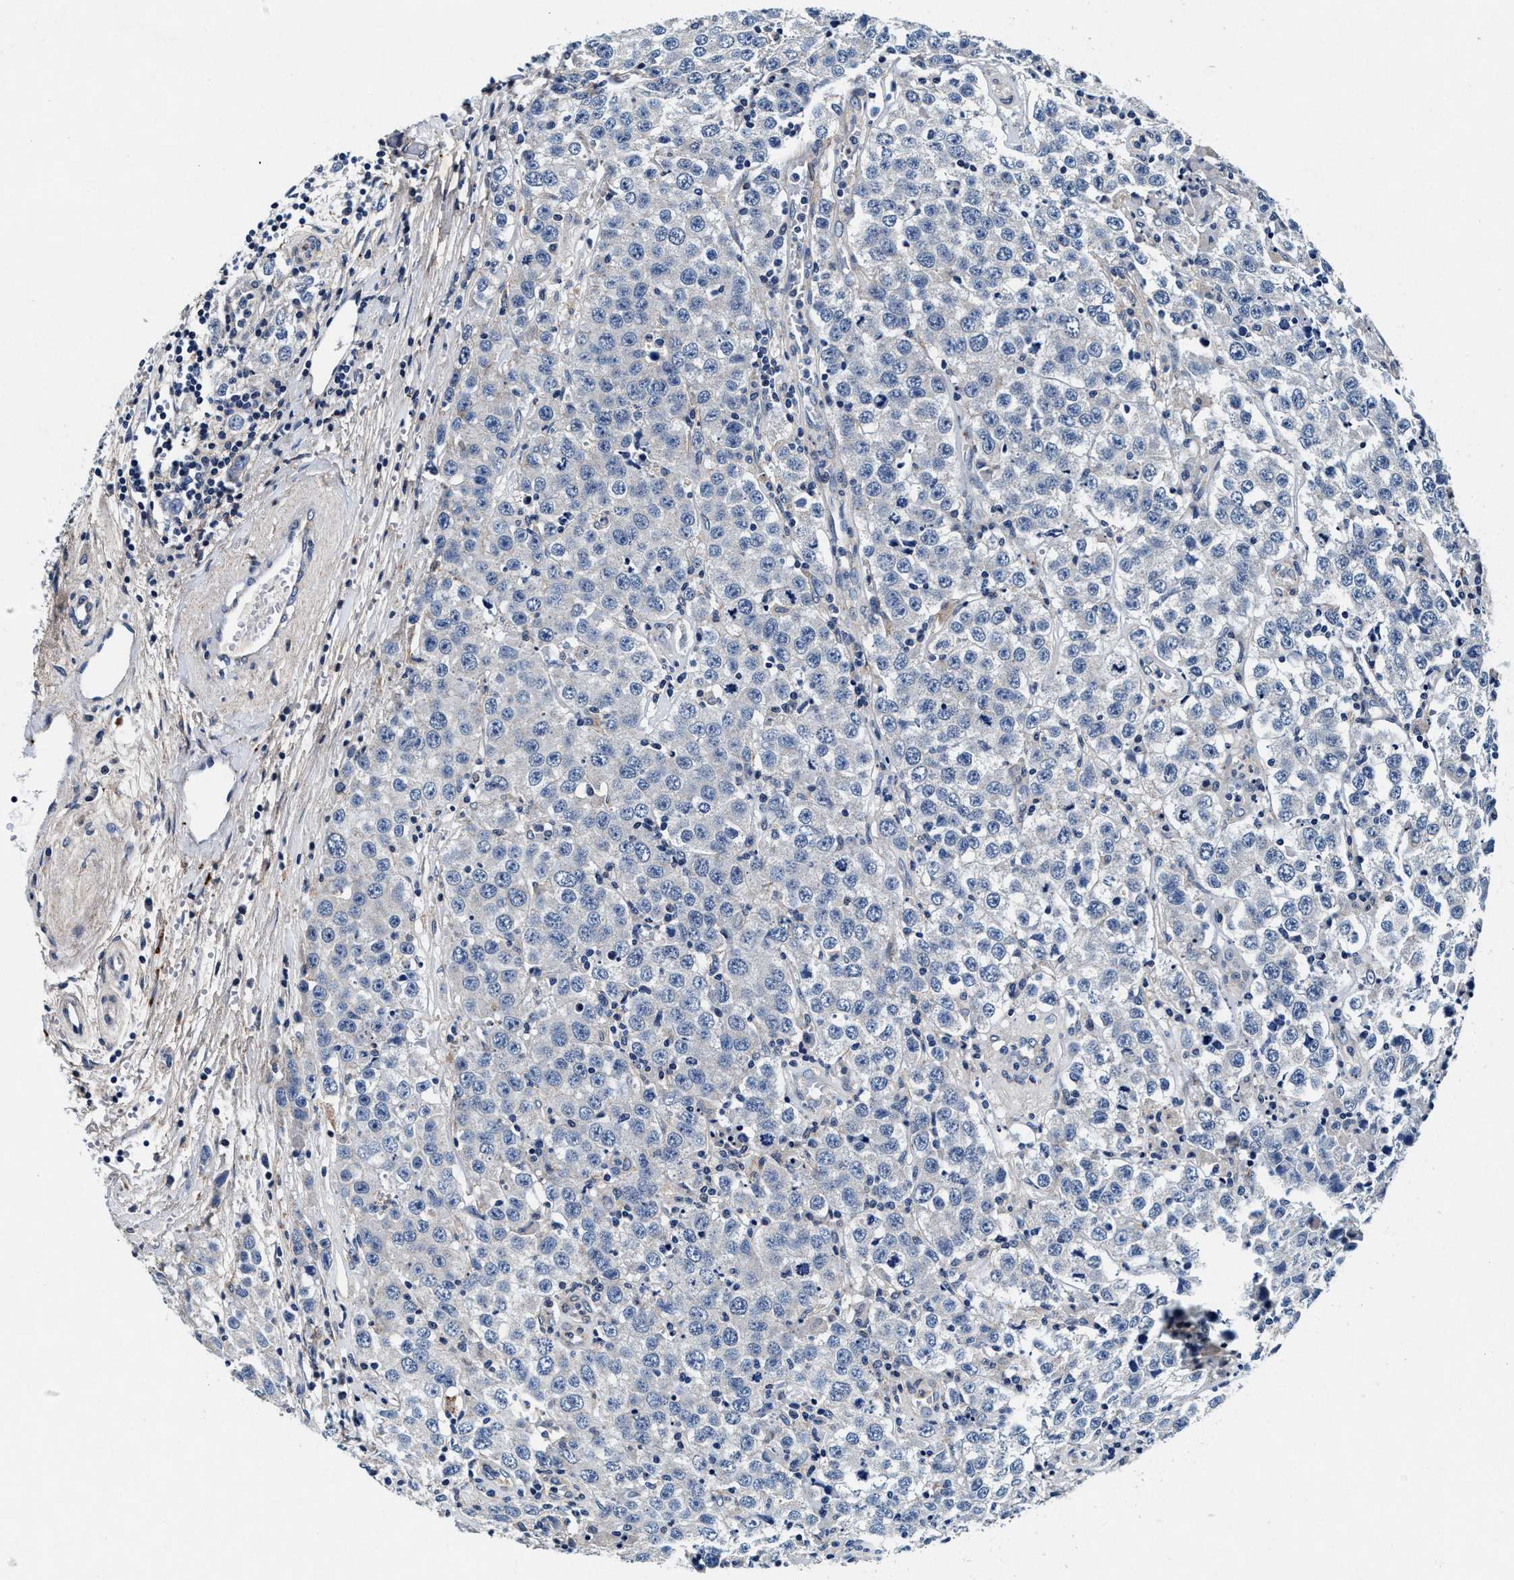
{"staining": {"intensity": "negative", "quantity": "none", "location": "none"}, "tissue": "testis cancer", "cell_type": "Tumor cells", "image_type": "cancer", "snomed": [{"axis": "morphology", "description": "Seminoma, NOS"}, {"axis": "topography", "description": "Testis"}], "caption": "Micrograph shows no significant protein staining in tumor cells of testis seminoma.", "gene": "SLC8A1", "patient": {"sex": "male", "age": 52}}